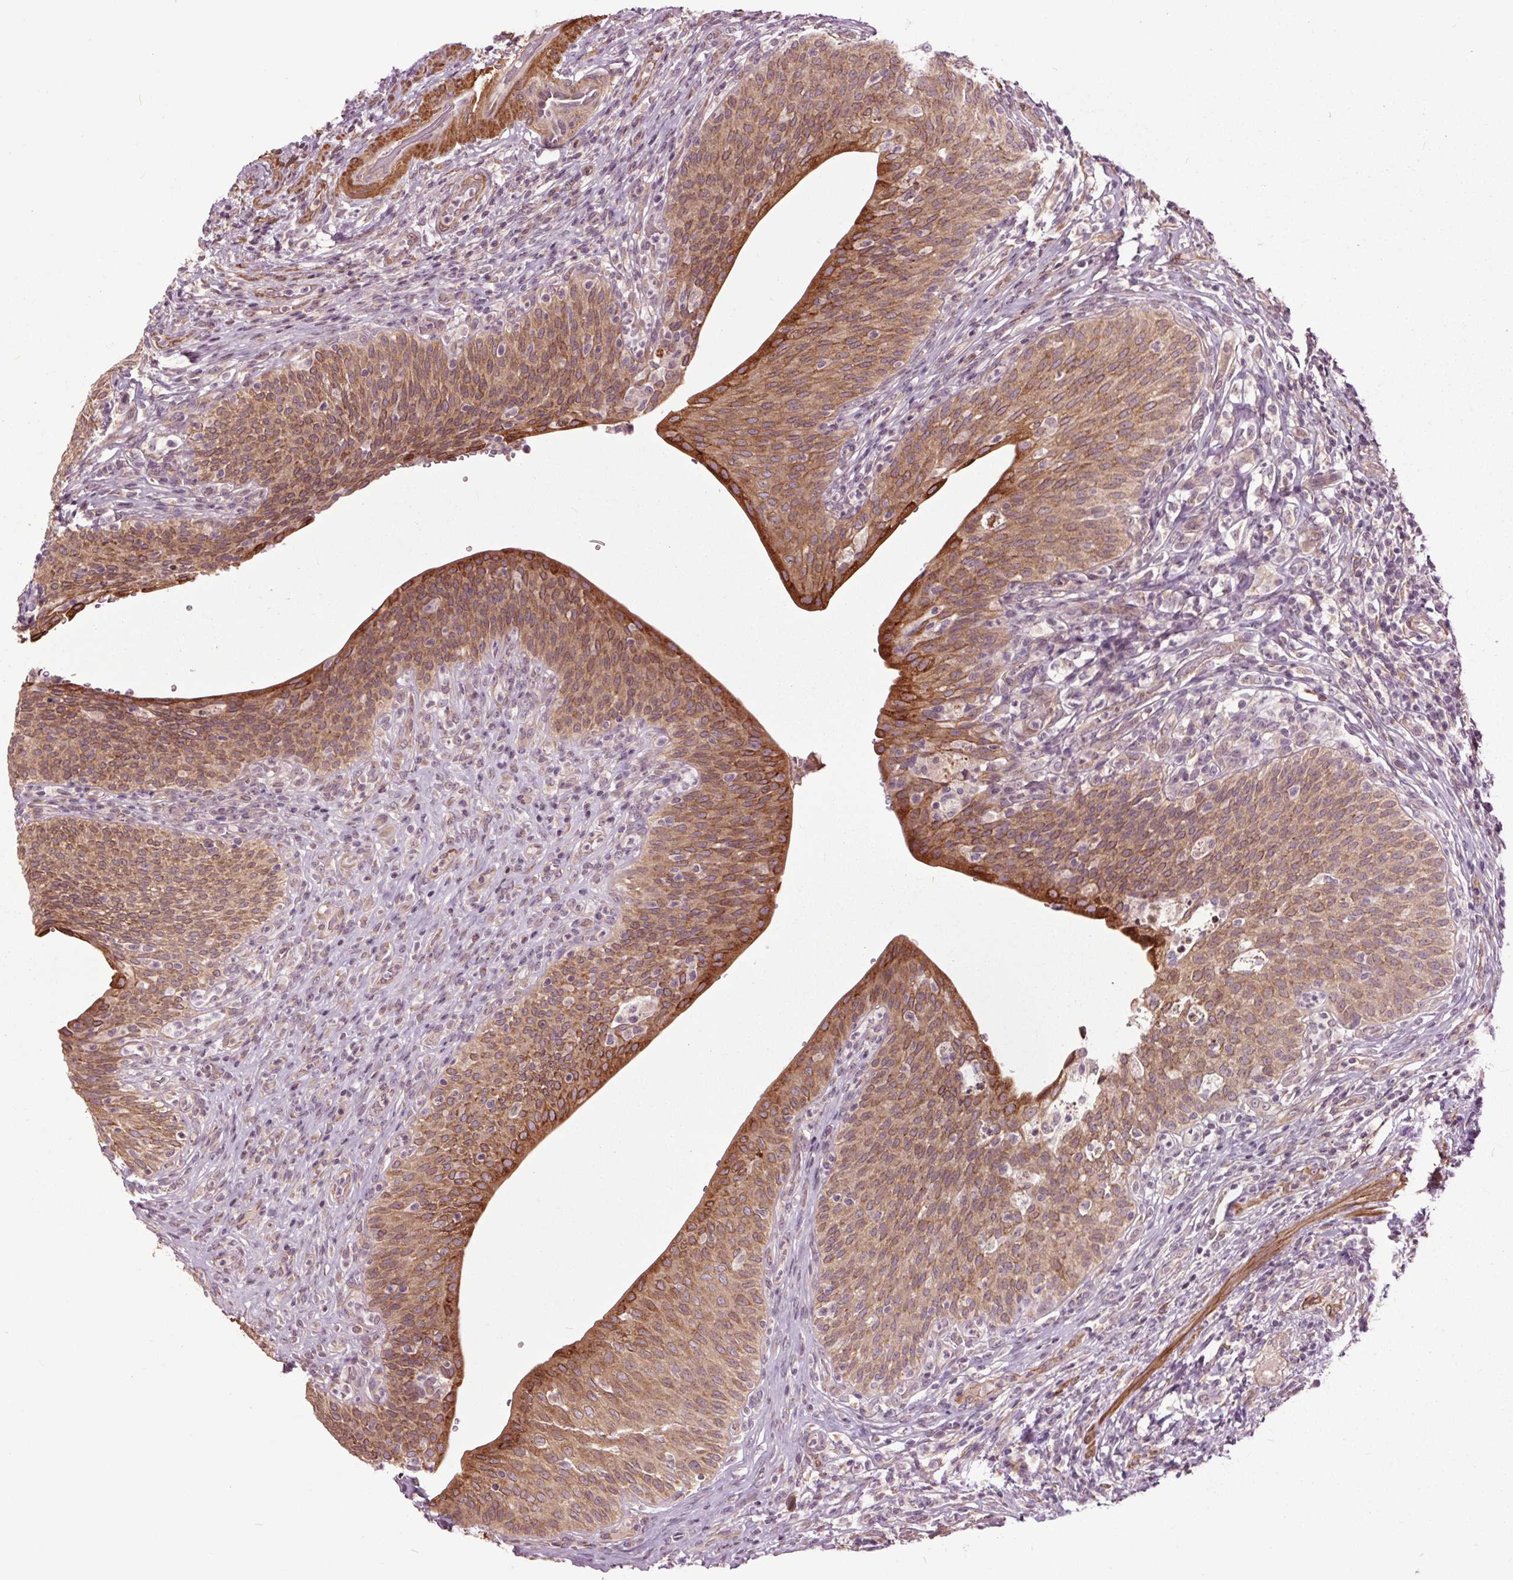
{"staining": {"intensity": "moderate", "quantity": "25%-75%", "location": "cytoplasmic/membranous"}, "tissue": "urinary bladder", "cell_type": "Urothelial cells", "image_type": "normal", "snomed": [{"axis": "morphology", "description": "Normal tissue, NOS"}, {"axis": "topography", "description": "Urinary bladder"}, {"axis": "topography", "description": "Peripheral nerve tissue"}], "caption": "Urothelial cells show medium levels of moderate cytoplasmic/membranous expression in about 25%-75% of cells in normal urinary bladder.", "gene": "HAUS5", "patient": {"sex": "male", "age": 66}}